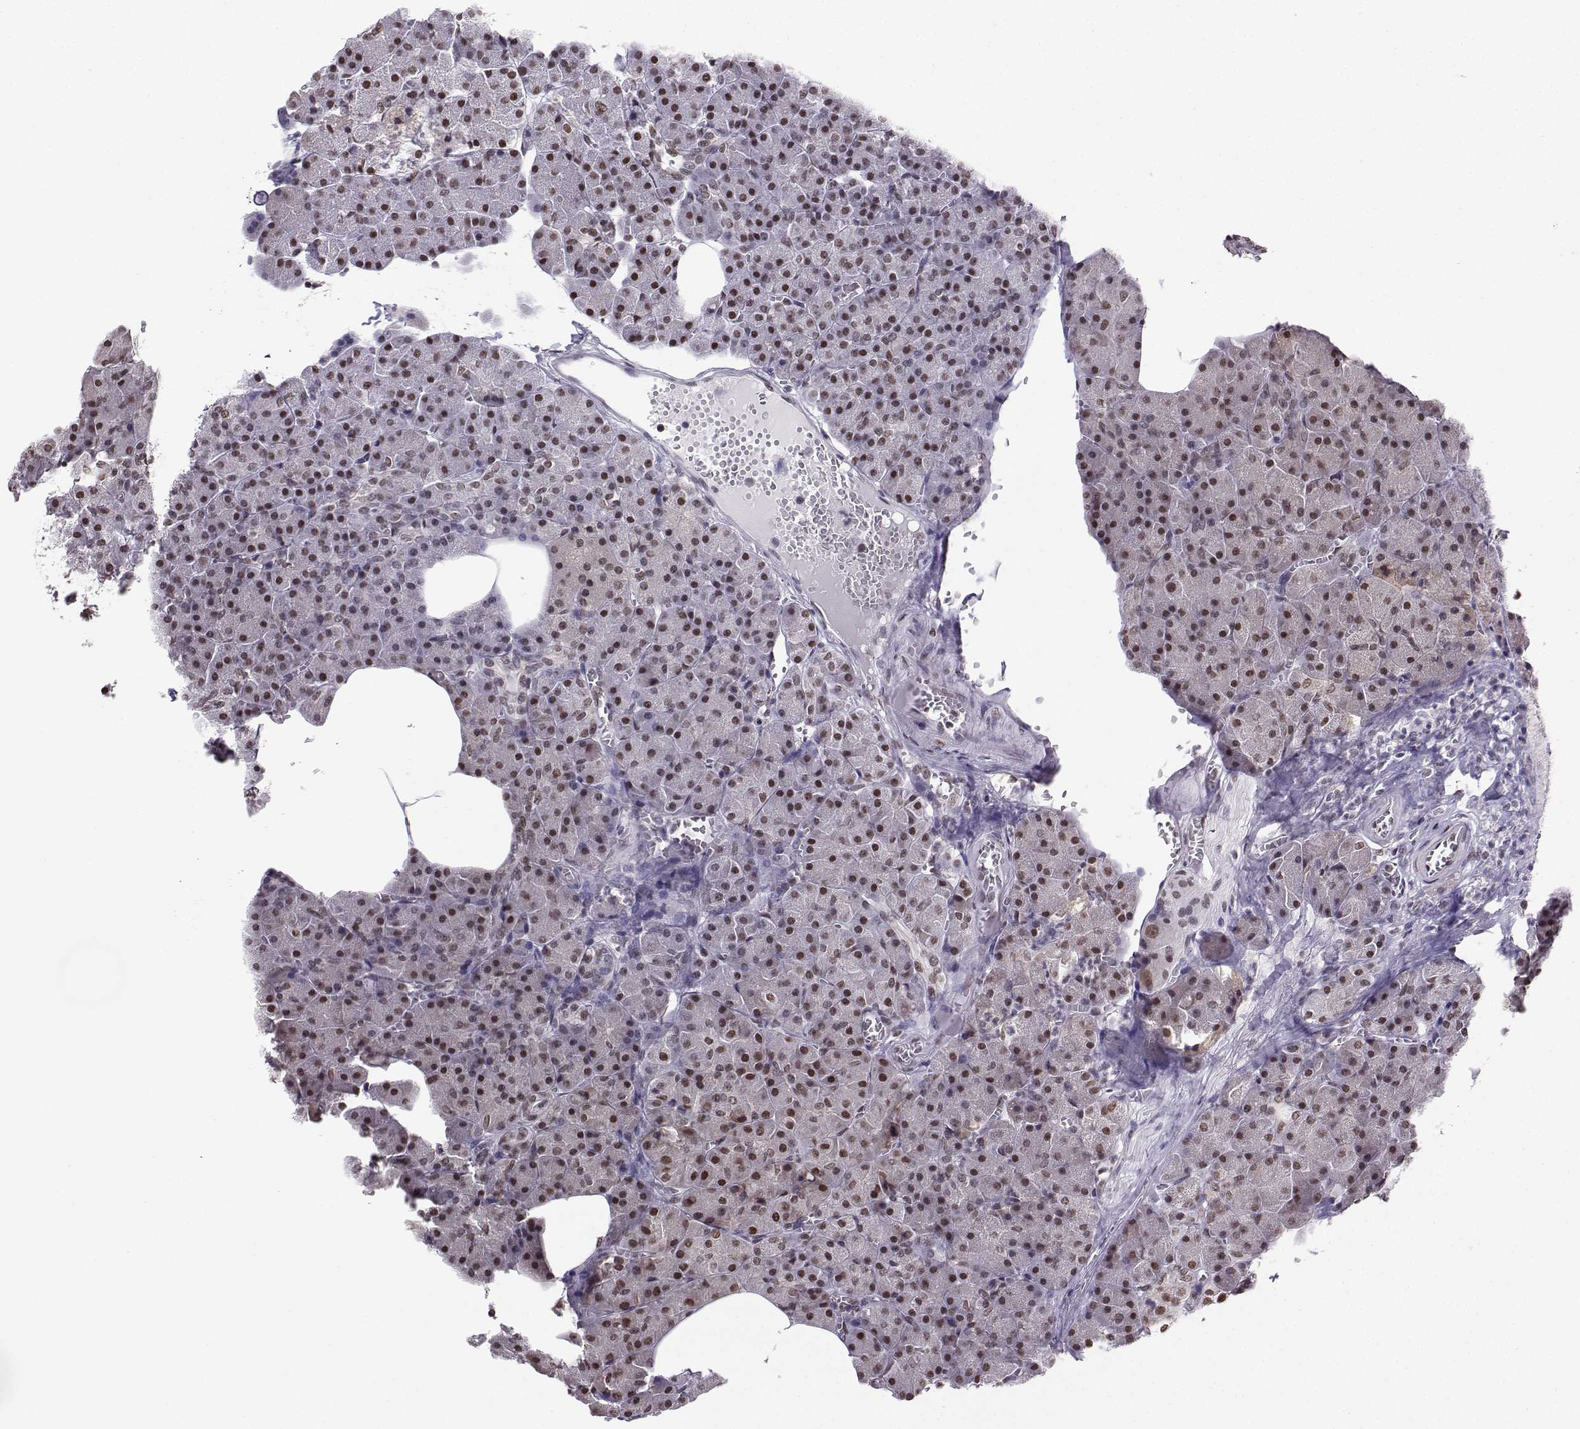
{"staining": {"intensity": "weak", "quantity": ">75%", "location": "nuclear"}, "tissue": "pancreas", "cell_type": "Exocrine glandular cells", "image_type": "normal", "snomed": [{"axis": "morphology", "description": "Normal tissue, NOS"}, {"axis": "topography", "description": "Pancreas"}], "caption": "Normal pancreas demonstrates weak nuclear staining in about >75% of exocrine glandular cells, visualized by immunohistochemistry. (DAB IHC with brightfield microscopy, high magnification).", "gene": "EZH1", "patient": {"sex": "female", "age": 45}}